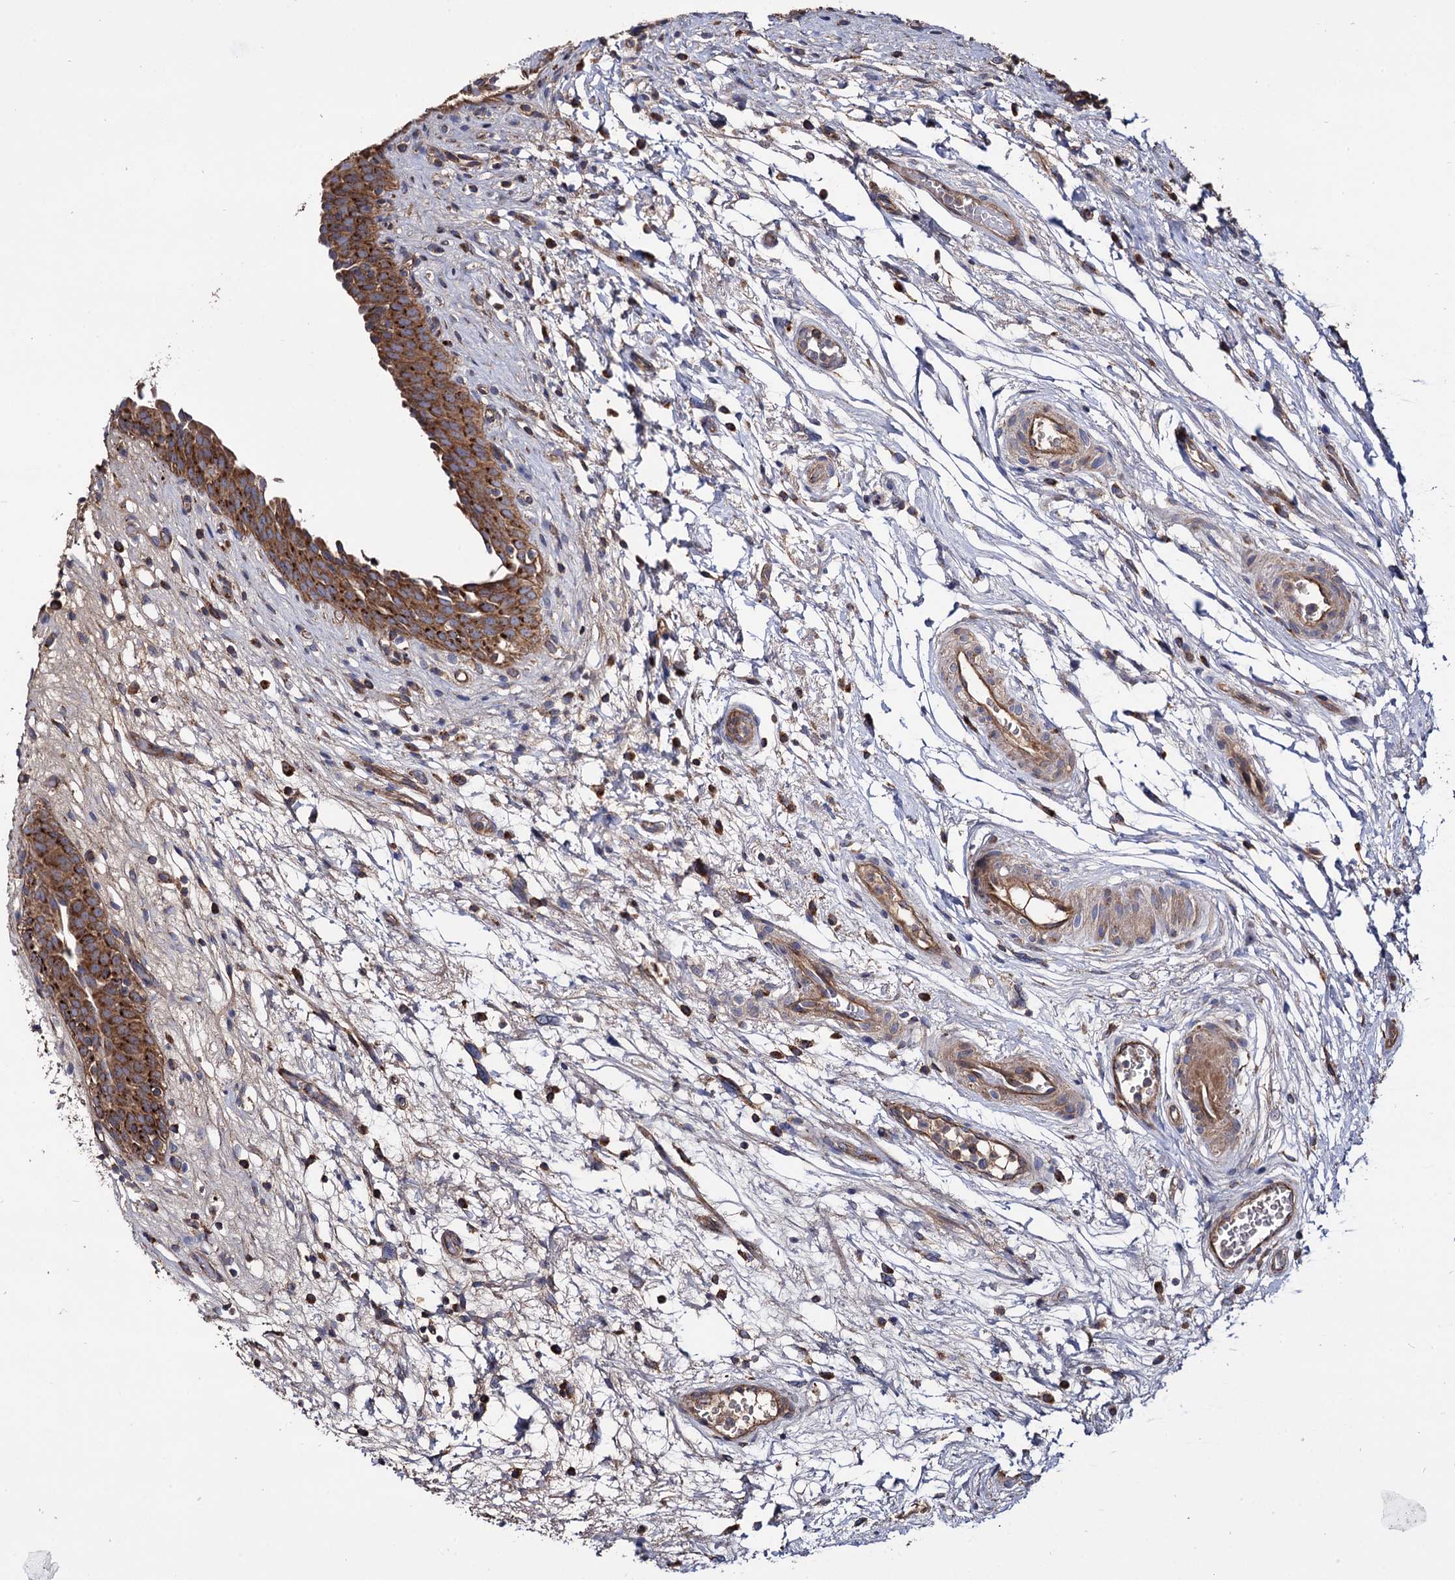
{"staining": {"intensity": "moderate", "quantity": ">75%", "location": "cytoplasmic/membranous"}, "tissue": "urinary bladder", "cell_type": "Urothelial cells", "image_type": "normal", "snomed": [{"axis": "morphology", "description": "Normal tissue, NOS"}, {"axis": "topography", "description": "Urinary bladder"}], "caption": "Urothelial cells exhibit medium levels of moderate cytoplasmic/membranous expression in approximately >75% of cells in normal human urinary bladder.", "gene": "IQCH", "patient": {"sex": "male", "age": 83}}